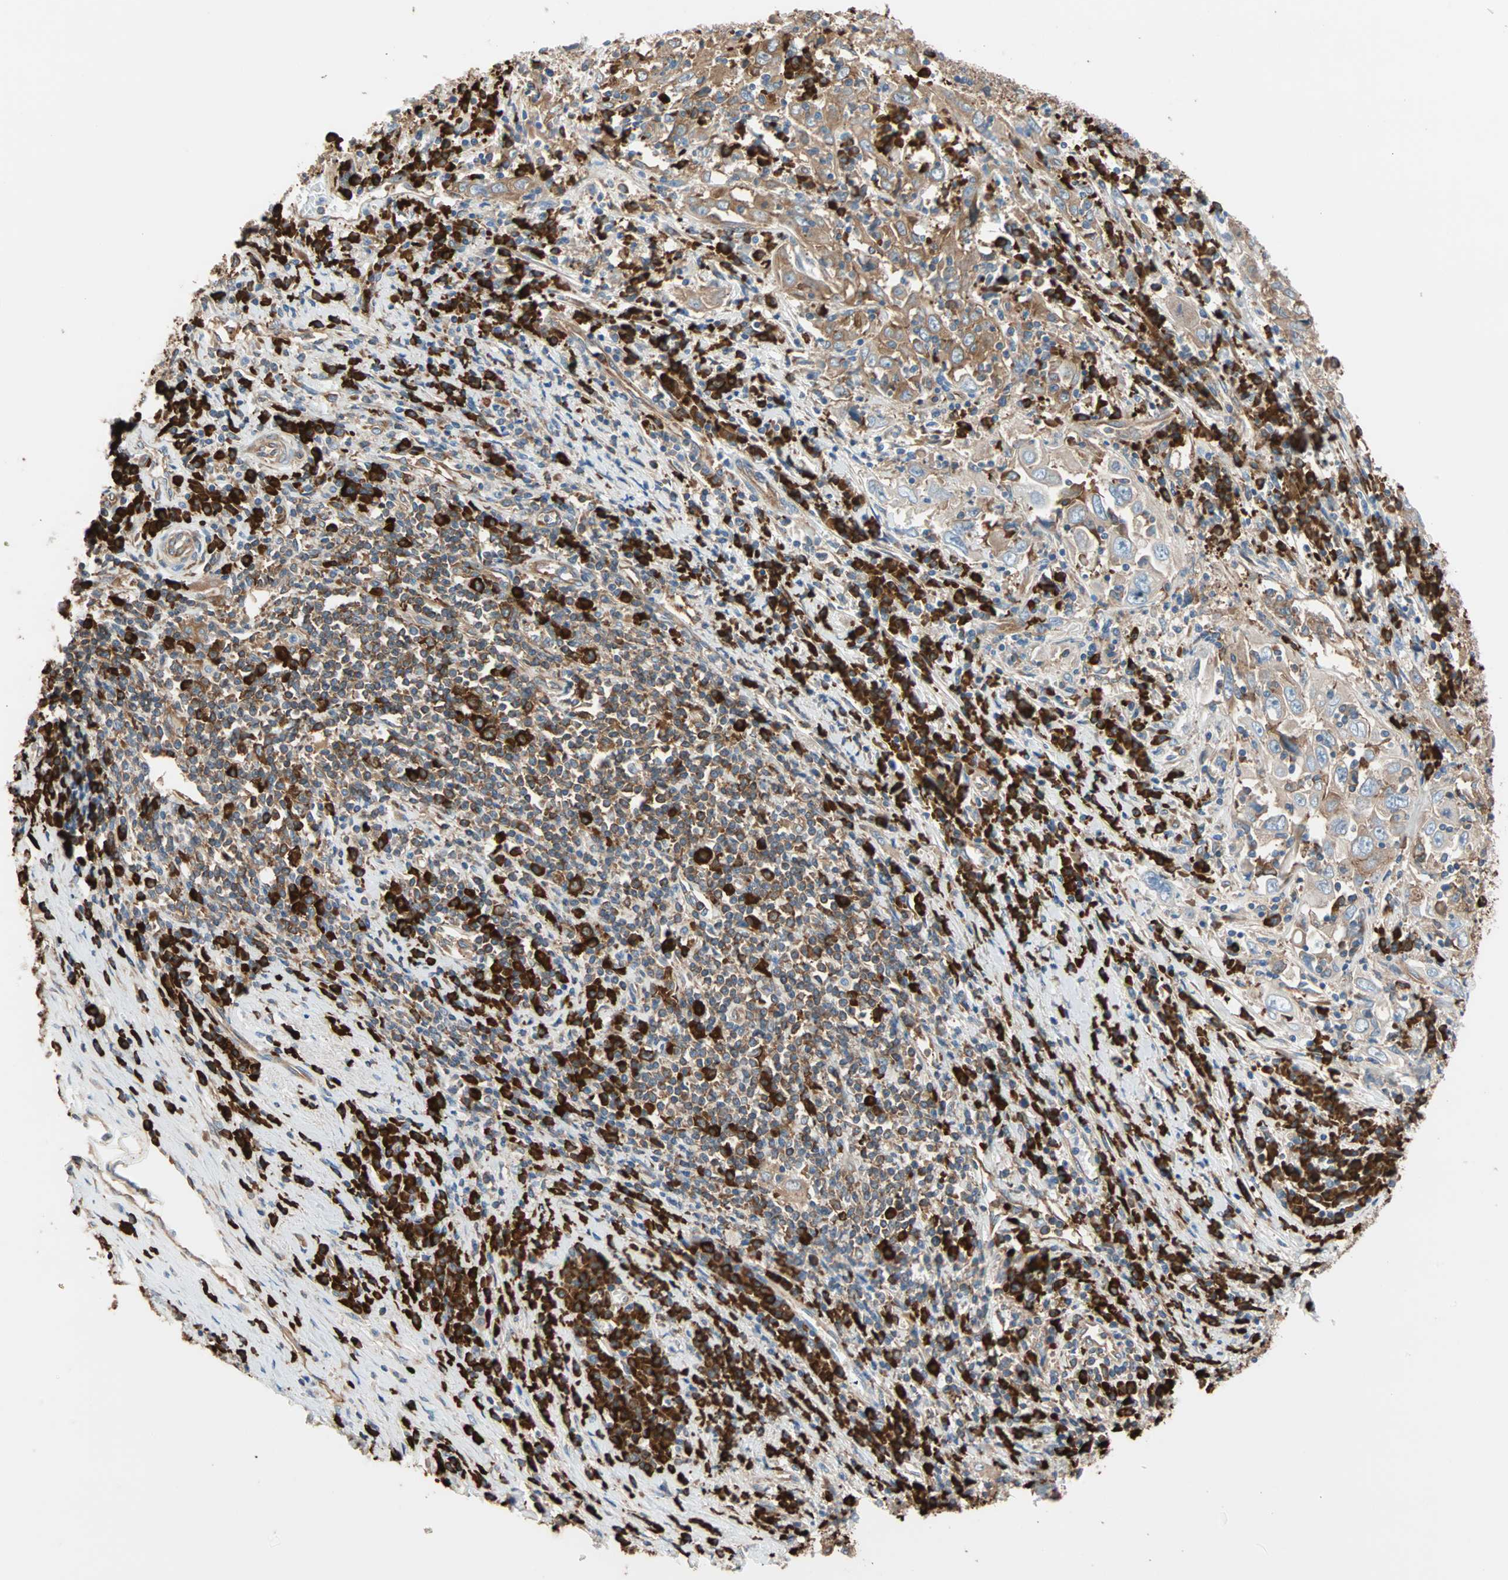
{"staining": {"intensity": "strong", "quantity": ">75%", "location": "cytoplasmic/membranous"}, "tissue": "cervical cancer", "cell_type": "Tumor cells", "image_type": "cancer", "snomed": [{"axis": "morphology", "description": "Squamous cell carcinoma, NOS"}, {"axis": "topography", "description": "Cervix"}], "caption": "Immunohistochemistry (IHC) histopathology image of human cervical cancer stained for a protein (brown), which displays high levels of strong cytoplasmic/membranous staining in about >75% of tumor cells.", "gene": "EEF2", "patient": {"sex": "female", "age": 46}}